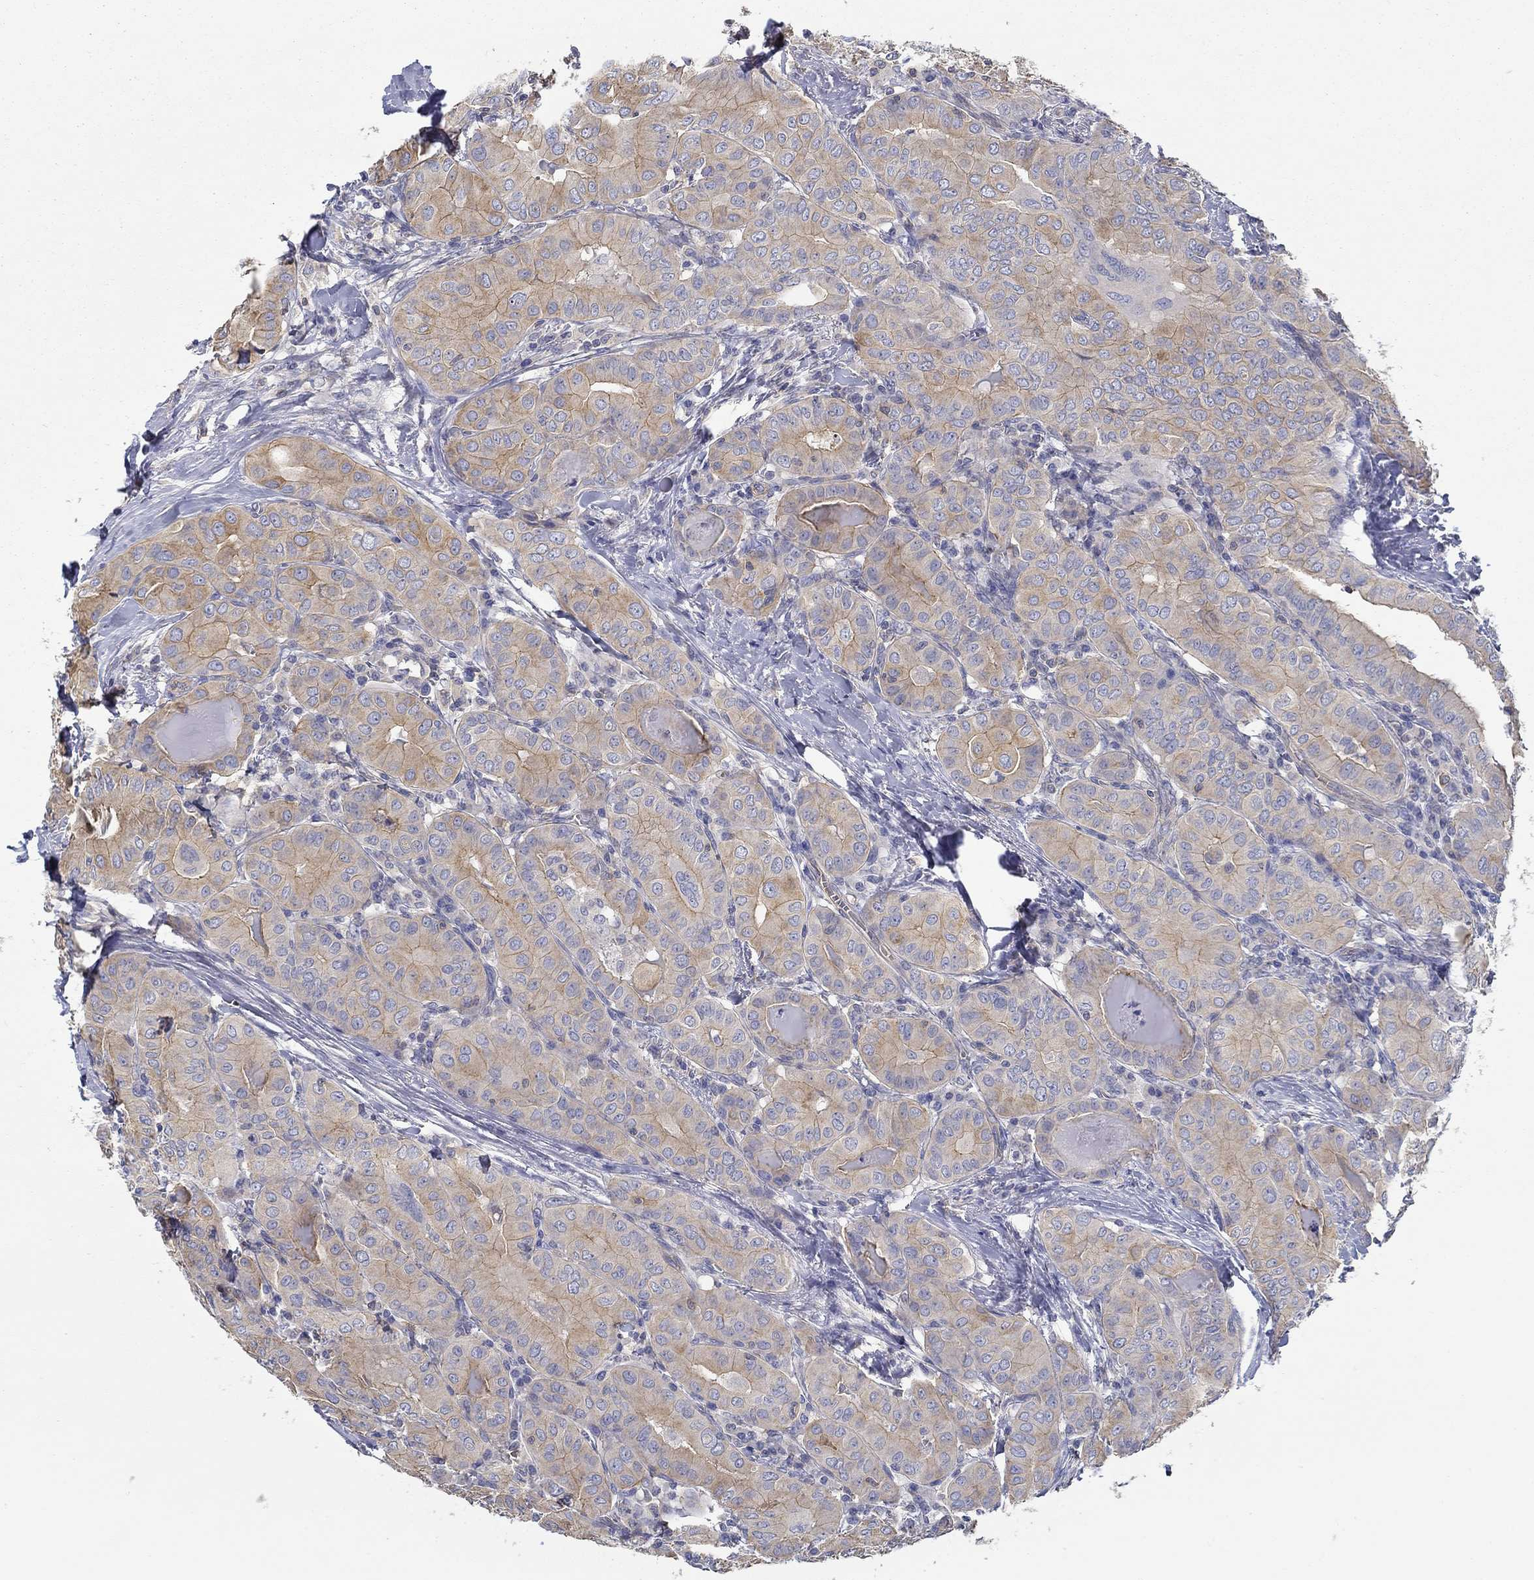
{"staining": {"intensity": "moderate", "quantity": "25%-75%", "location": "cytoplasmic/membranous"}, "tissue": "thyroid cancer", "cell_type": "Tumor cells", "image_type": "cancer", "snomed": [{"axis": "morphology", "description": "Papillary adenocarcinoma, NOS"}, {"axis": "topography", "description": "Thyroid gland"}], "caption": "Immunohistochemistry photomicrograph of neoplastic tissue: human thyroid cancer stained using immunohistochemistry shows medium levels of moderate protein expression localized specifically in the cytoplasmic/membranous of tumor cells, appearing as a cytoplasmic/membranous brown color.", "gene": "BBOF1", "patient": {"sex": "female", "age": 37}}